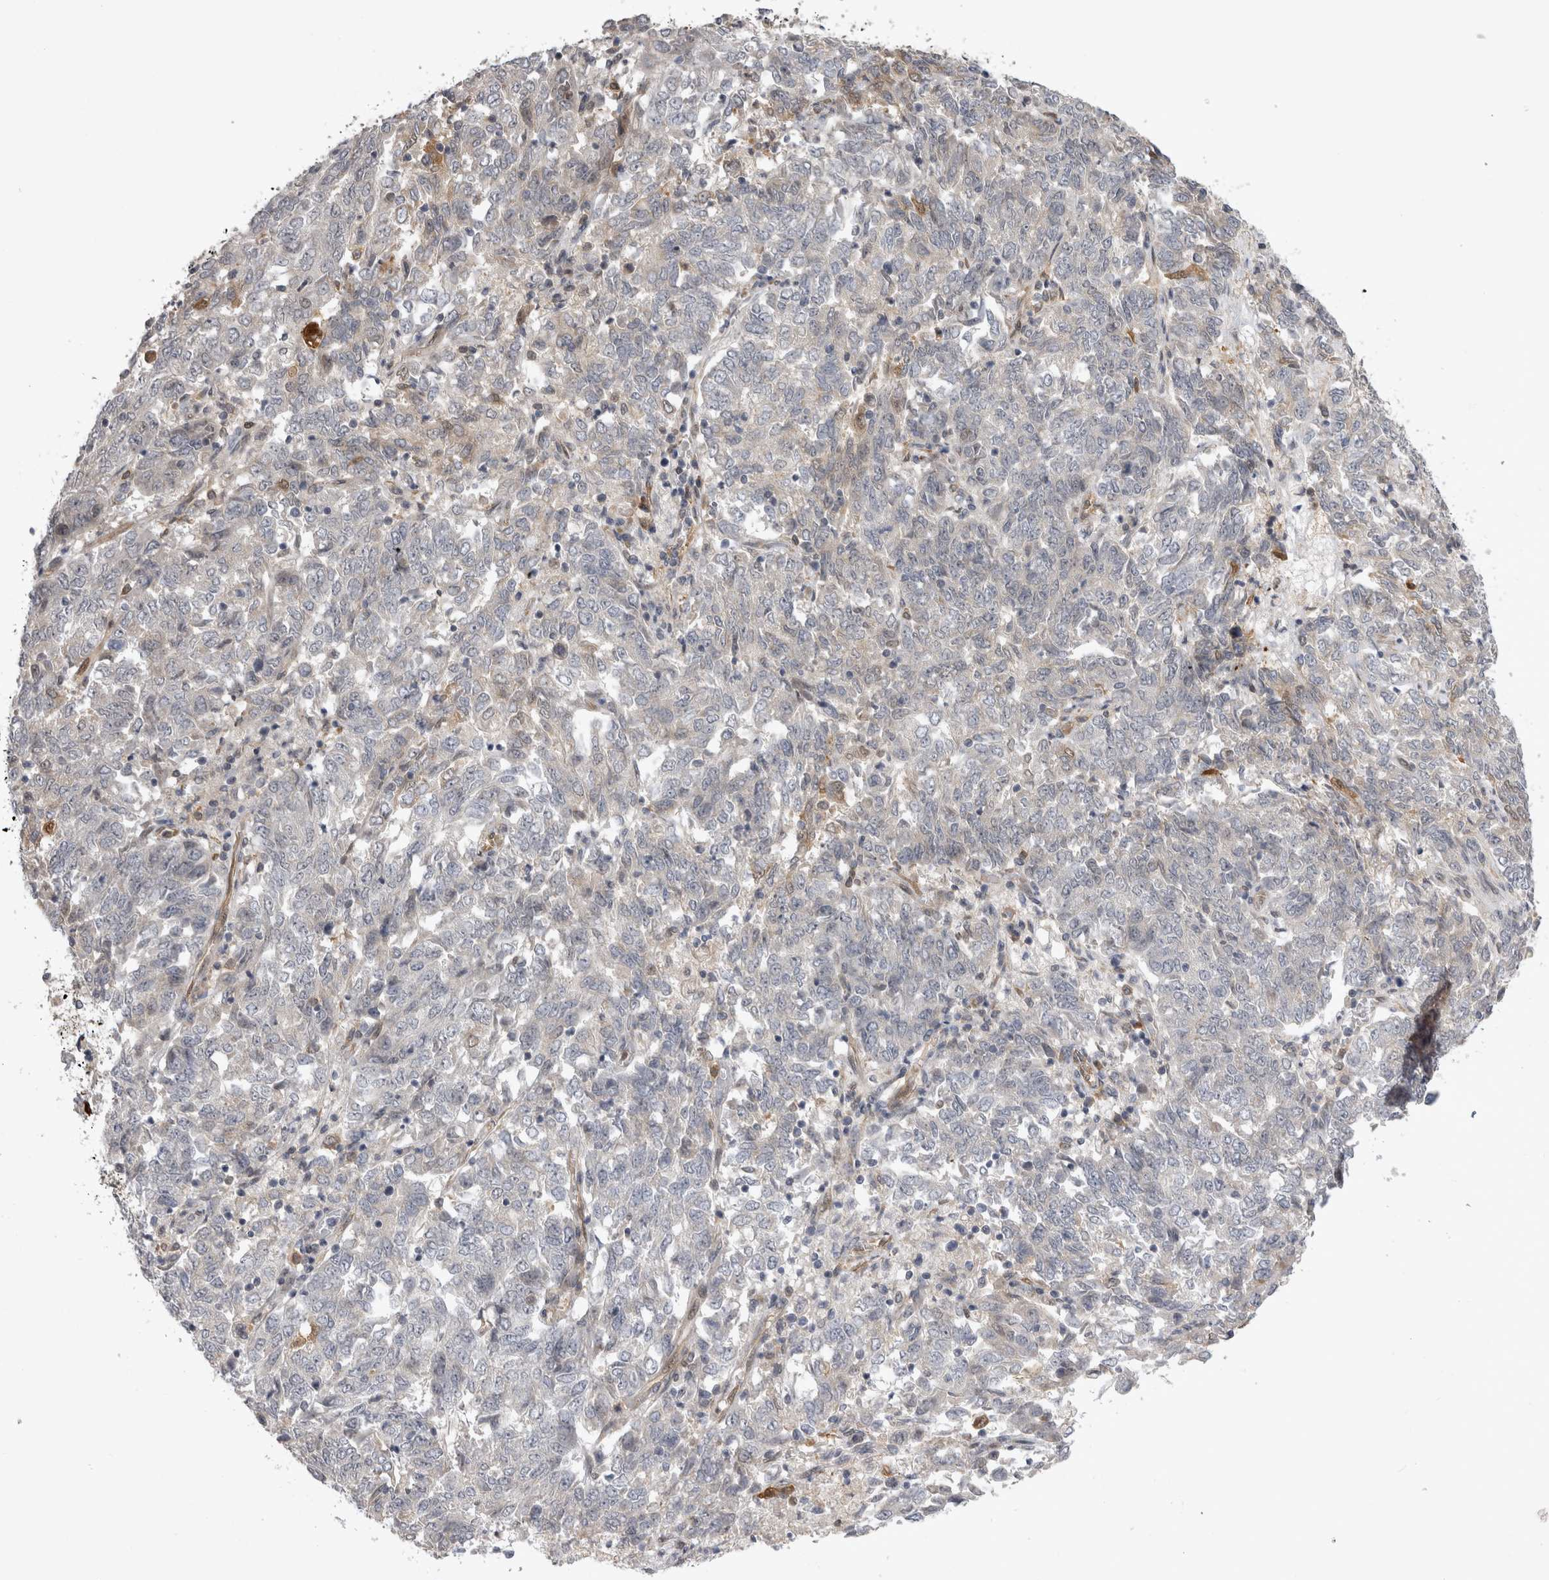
{"staining": {"intensity": "negative", "quantity": "none", "location": "none"}, "tissue": "endometrial cancer", "cell_type": "Tumor cells", "image_type": "cancer", "snomed": [{"axis": "morphology", "description": "Adenocarcinoma, NOS"}, {"axis": "topography", "description": "Endometrium"}], "caption": "This is a image of IHC staining of endometrial adenocarcinoma, which shows no expression in tumor cells.", "gene": "CHIC2", "patient": {"sex": "female", "age": 80}}